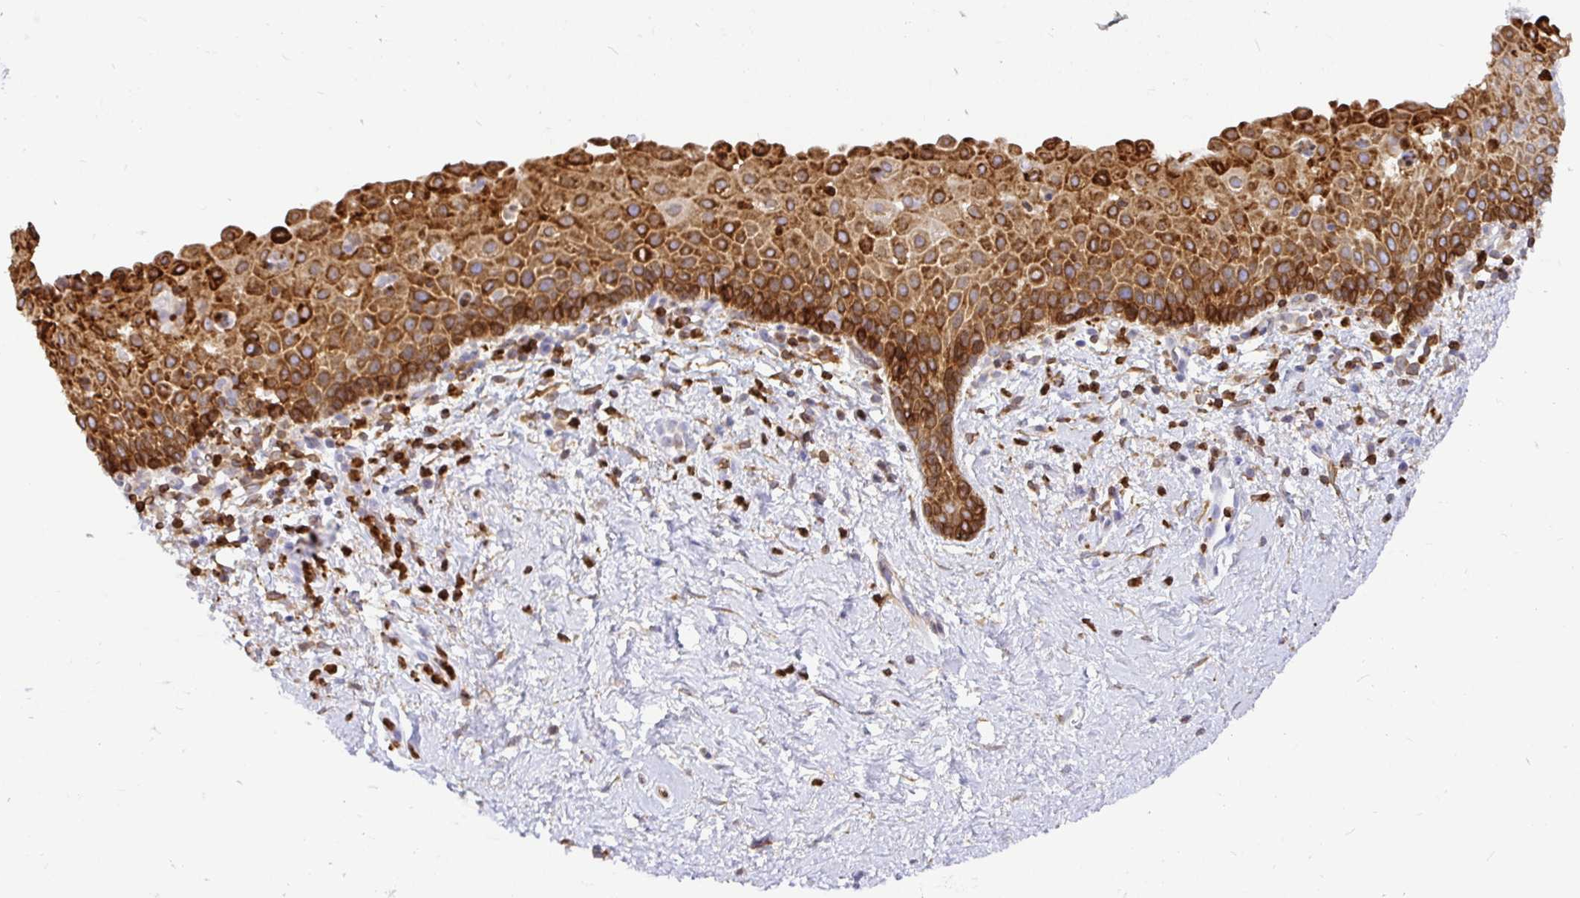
{"staining": {"intensity": "strong", "quantity": "25%-75%", "location": "cytoplasmic/membranous"}, "tissue": "vagina", "cell_type": "Squamous epithelial cells", "image_type": "normal", "snomed": [{"axis": "morphology", "description": "Normal tissue, NOS"}, {"axis": "topography", "description": "Vagina"}], "caption": "An image of human vagina stained for a protein demonstrates strong cytoplasmic/membranous brown staining in squamous epithelial cells. The protein is shown in brown color, while the nuclei are stained blue.", "gene": "TP53I11", "patient": {"sex": "female", "age": 61}}